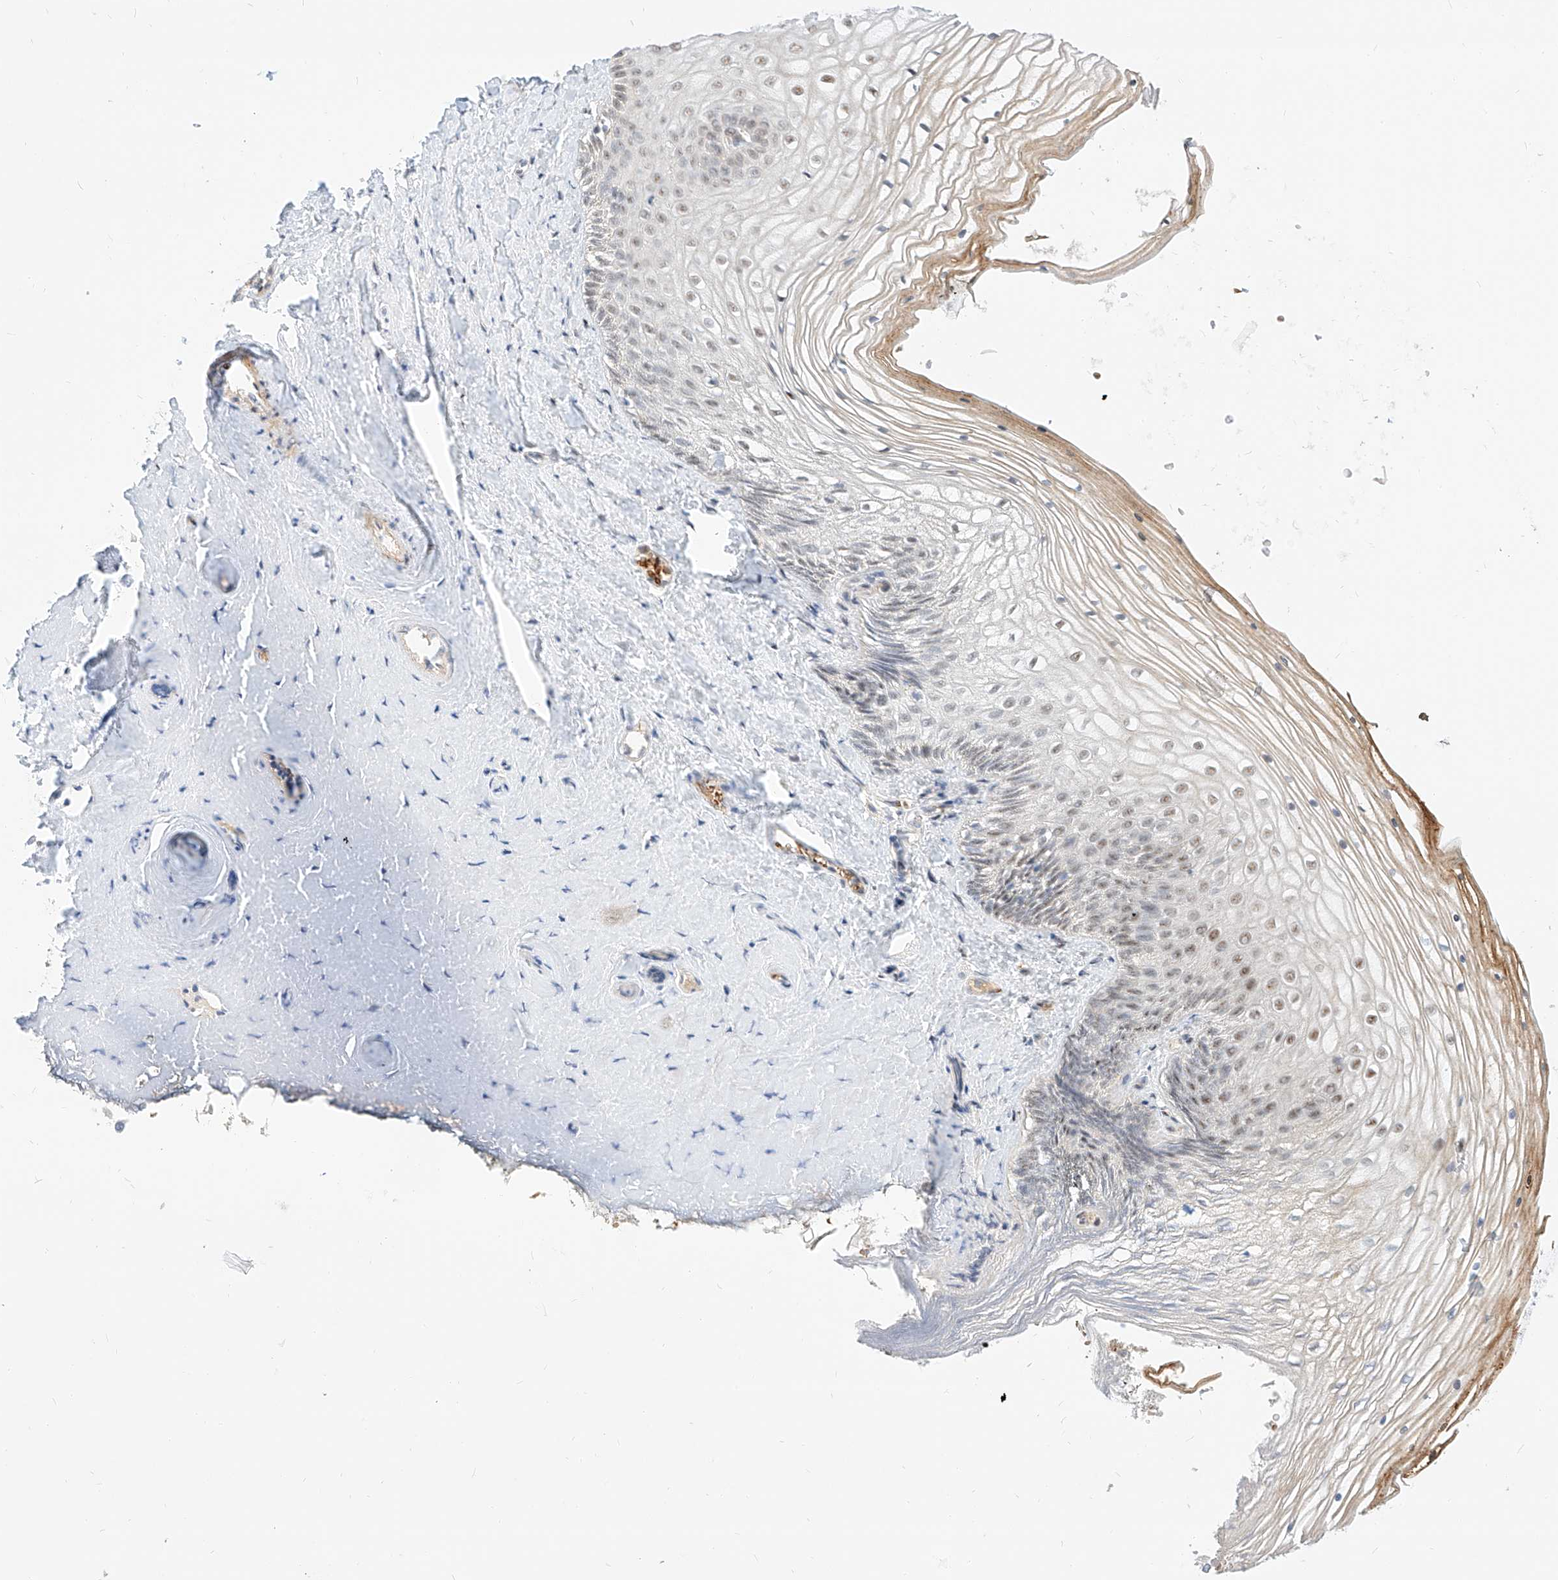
{"staining": {"intensity": "strong", "quantity": "25%-75%", "location": "nuclear"}, "tissue": "vagina", "cell_type": "Squamous epithelial cells", "image_type": "normal", "snomed": [{"axis": "morphology", "description": "Normal tissue, NOS"}, {"axis": "topography", "description": "Vagina"}, {"axis": "topography", "description": "Cervix"}], "caption": "The image reveals staining of benign vagina, revealing strong nuclear protein expression (brown color) within squamous epithelial cells.", "gene": "CBX8", "patient": {"sex": "female", "age": 40}}